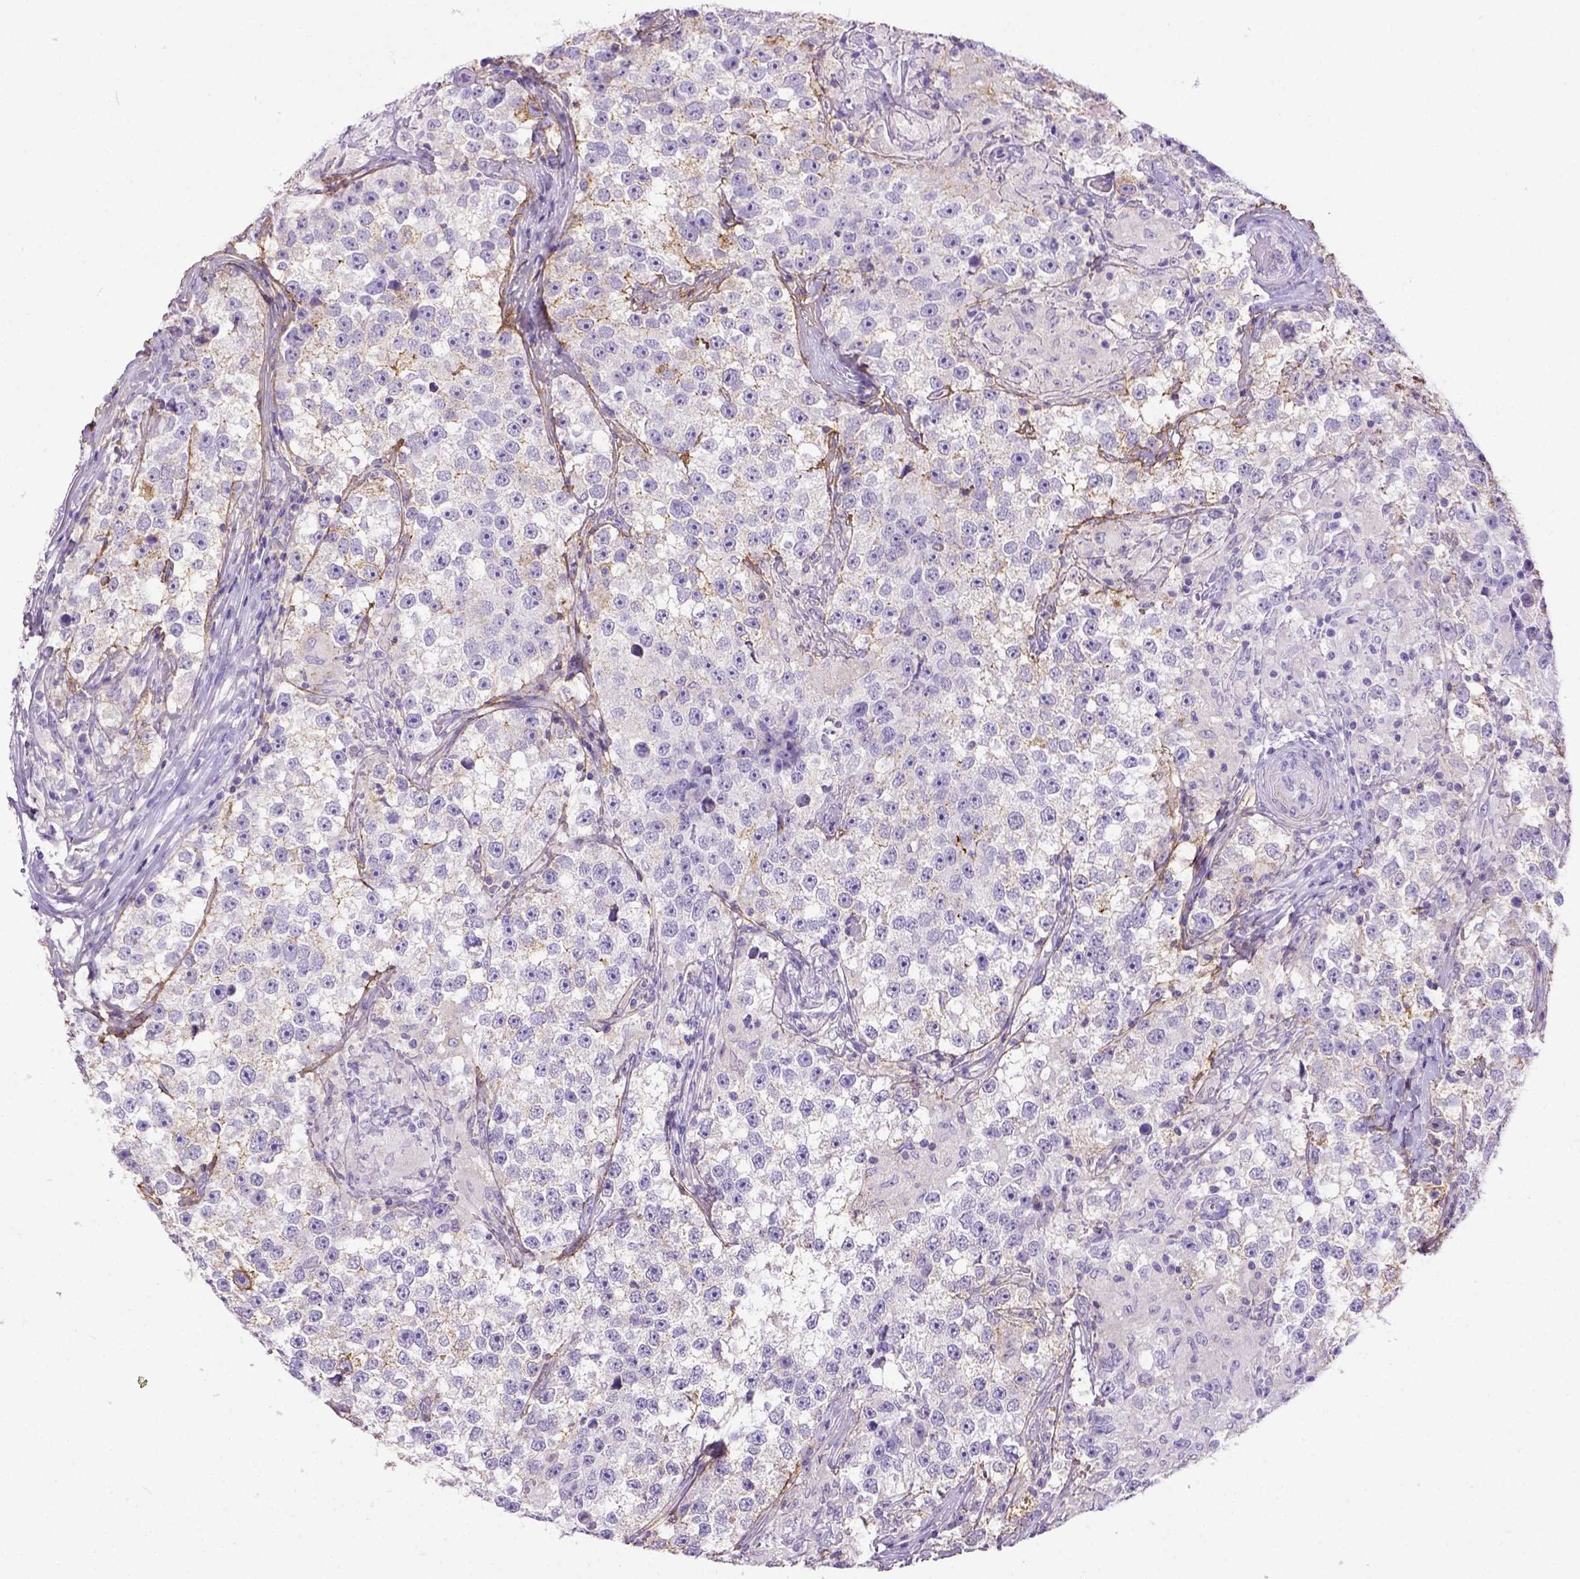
{"staining": {"intensity": "negative", "quantity": "none", "location": "none"}, "tissue": "testis cancer", "cell_type": "Tumor cells", "image_type": "cancer", "snomed": [{"axis": "morphology", "description": "Seminoma, NOS"}, {"axis": "topography", "description": "Testis"}], "caption": "Testis seminoma was stained to show a protein in brown. There is no significant staining in tumor cells.", "gene": "B3GAT1", "patient": {"sex": "male", "age": 46}}